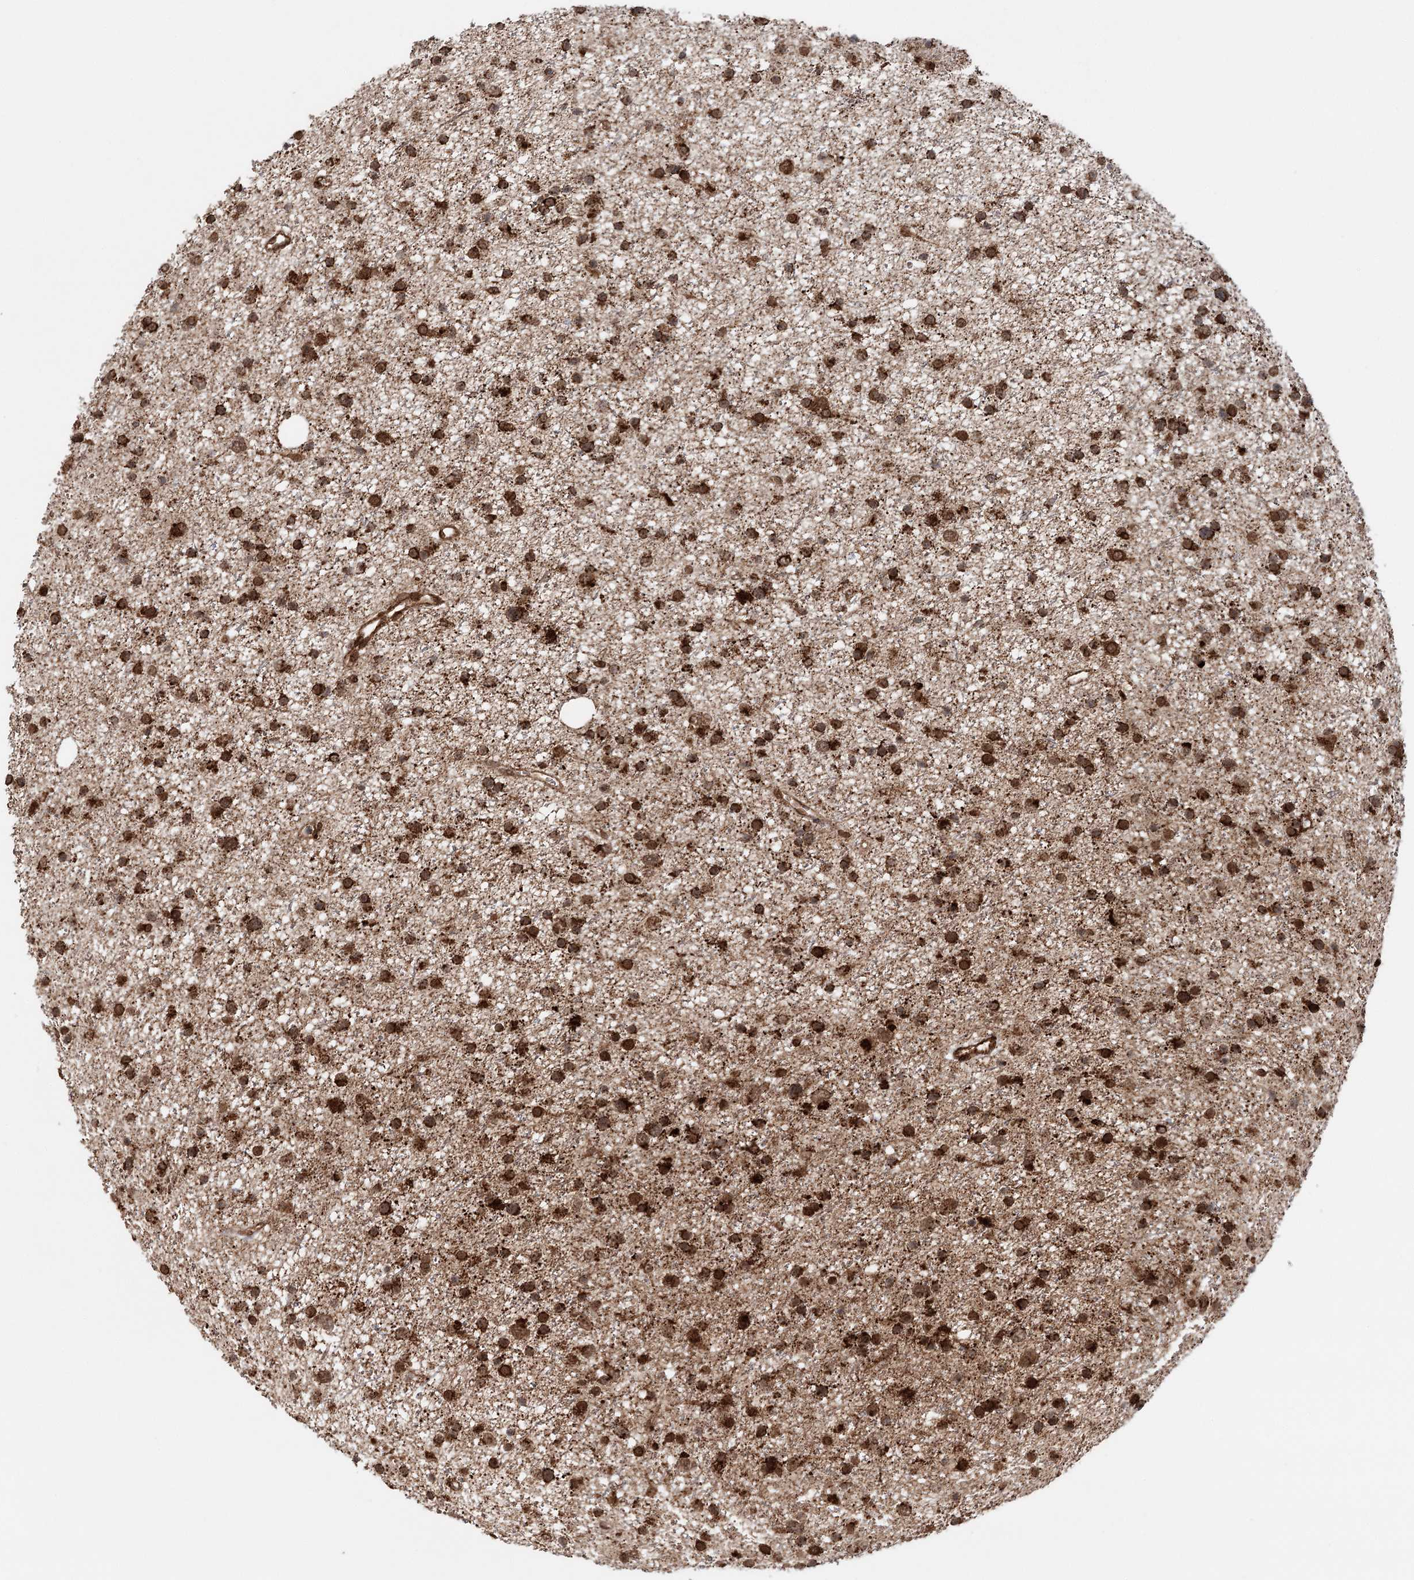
{"staining": {"intensity": "strong", "quantity": ">75%", "location": "cytoplasmic/membranous,nuclear"}, "tissue": "glioma", "cell_type": "Tumor cells", "image_type": "cancer", "snomed": [{"axis": "morphology", "description": "Glioma, malignant, Low grade"}, {"axis": "topography", "description": "Cerebral cortex"}], "caption": "Malignant glioma (low-grade) was stained to show a protein in brown. There is high levels of strong cytoplasmic/membranous and nuclear positivity in approximately >75% of tumor cells. The staining is performed using DAB (3,3'-diaminobenzidine) brown chromogen to label protein expression. The nuclei are counter-stained blue using hematoxylin.", "gene": "BCKDHA", "patient": {"sex": "female", "age": 39}}